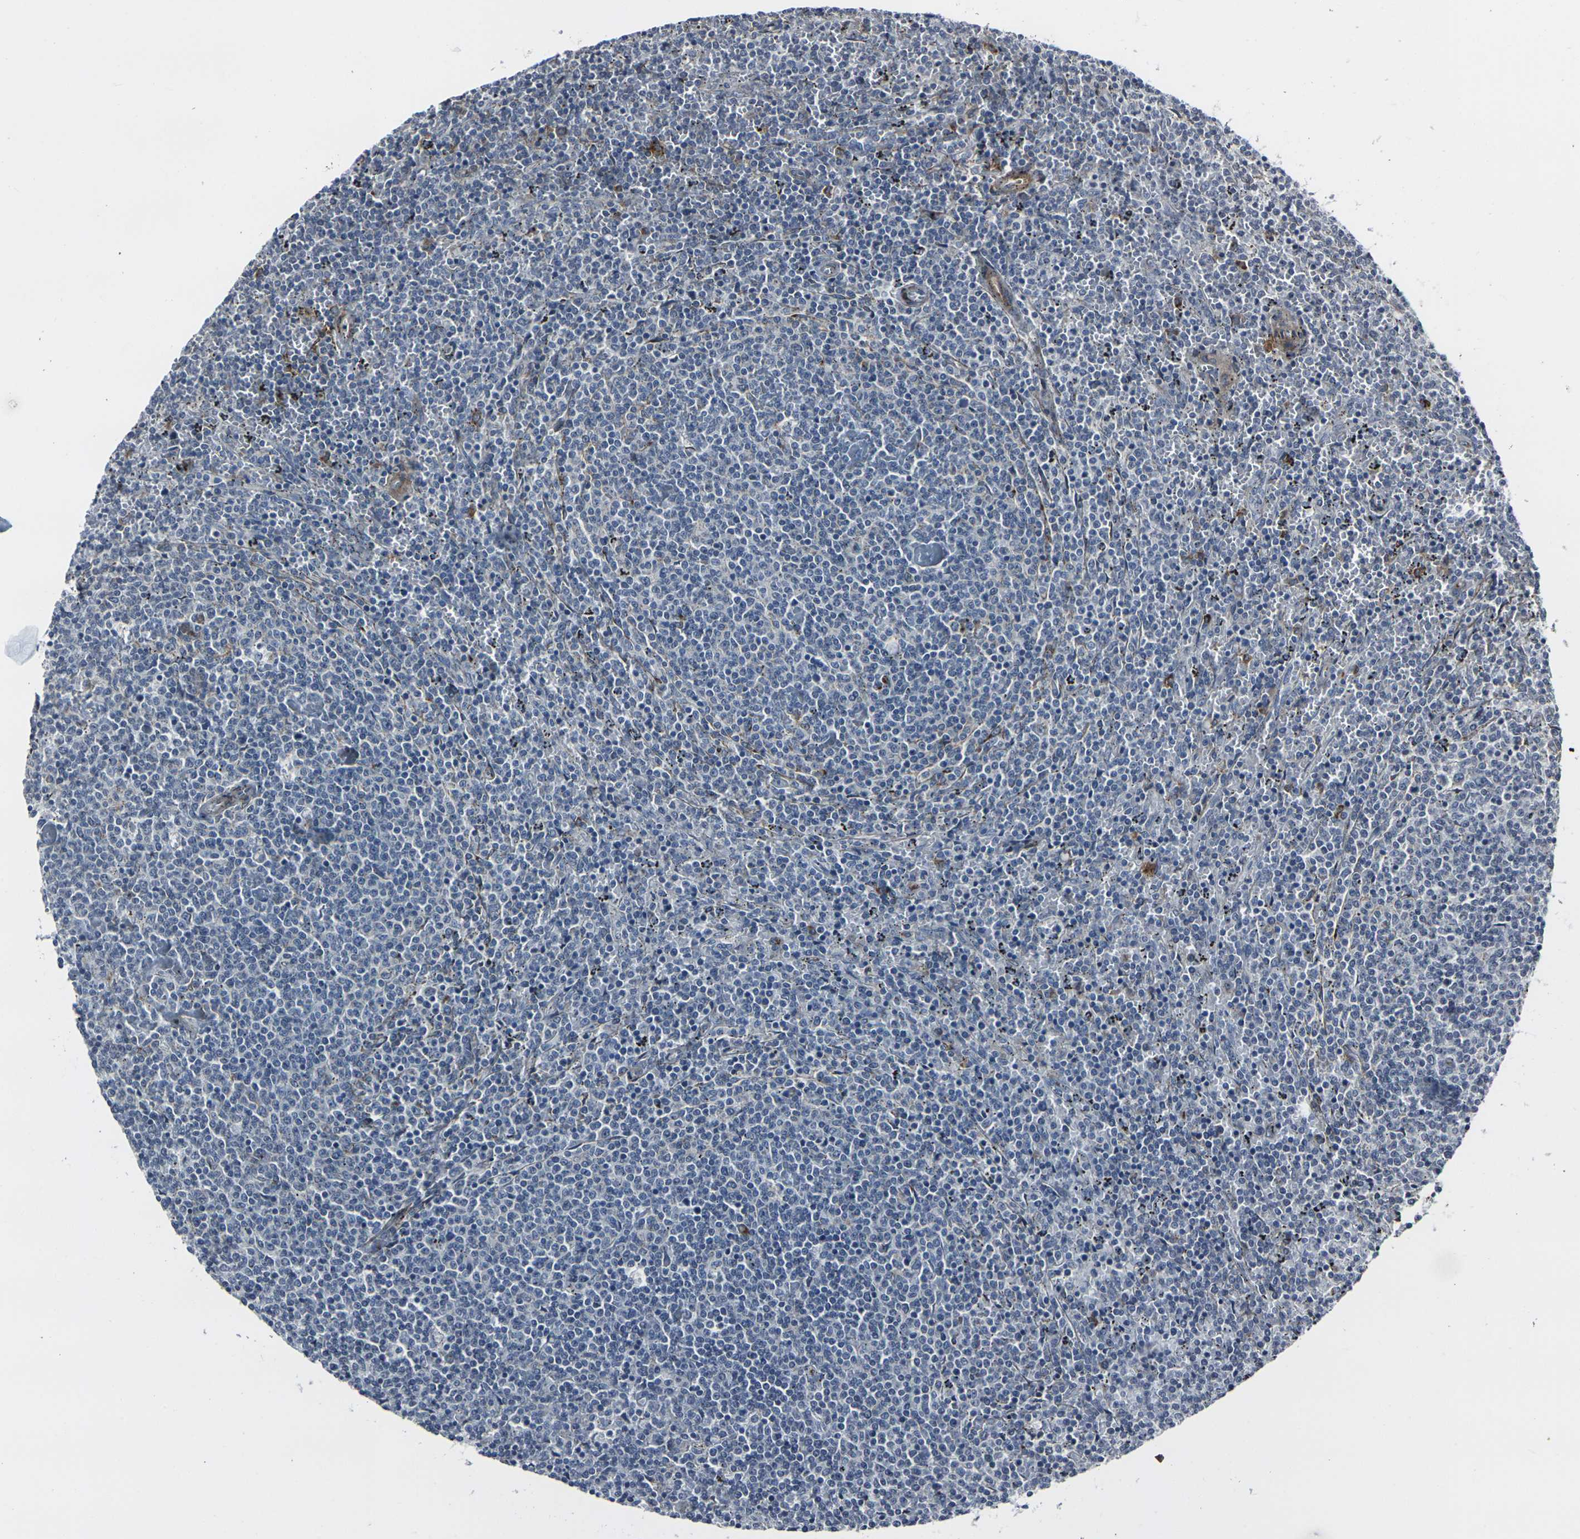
{"staining": {"intensity": "negative", "quantity": "none", "location": "none"}, "tissue": "lymphoma", "cell_type": "Tumor cells", "image_type": "cancer", "snomed": [{"axis": "morphology", "description": "Malignant lymphoma, non-Hodgkin's type, Low grade"}, {"axis": "topography", "description": "Spleen"}], "caption": "The histopathology image shows no staining of tumor cells in malignant lymphoma, non-Hodgkin's type (low-grade).", "gene": "MYOF", "patient": {"sex": "female", "age": 50}}